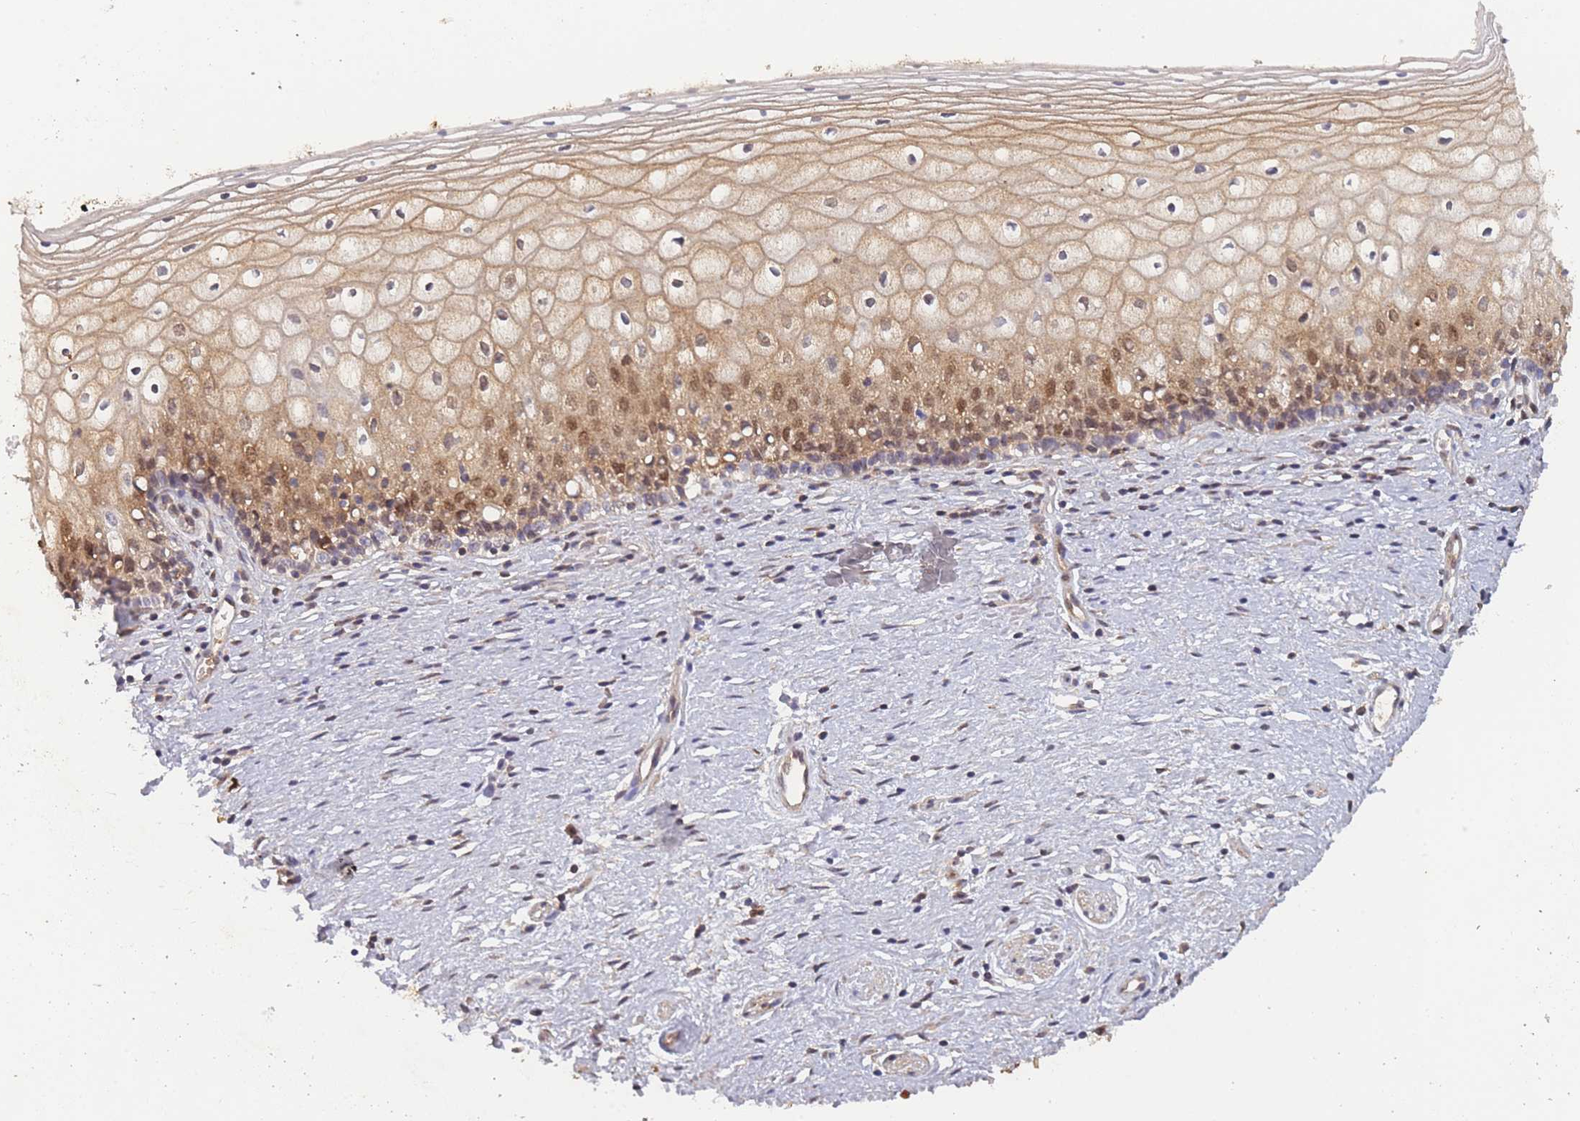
{"staining": {"intensity": "moderate", "quantity": "25%-75%", "location": "cytoplasmic/membranous,nuclear"}, "tissue": "vagina", "cell_type": "Squamous epithelial cells", "image_type": "normal", "snomed": [{"axis": "morphology", "description": "Normal tissue, NOS"}, {"axis": "topography", "description": "Vagina"}], "caption": "This micrograph displays unremarkable vagina stained with IHC to label a protein in brown. The cytoplasmic/membranous,nuclear of squamous epithelial cells show moderate positivity for the protein. Nuclei are counter-stained blue.", "gene": "MRI1", "patient": {"sex": "female", "age": 60}}